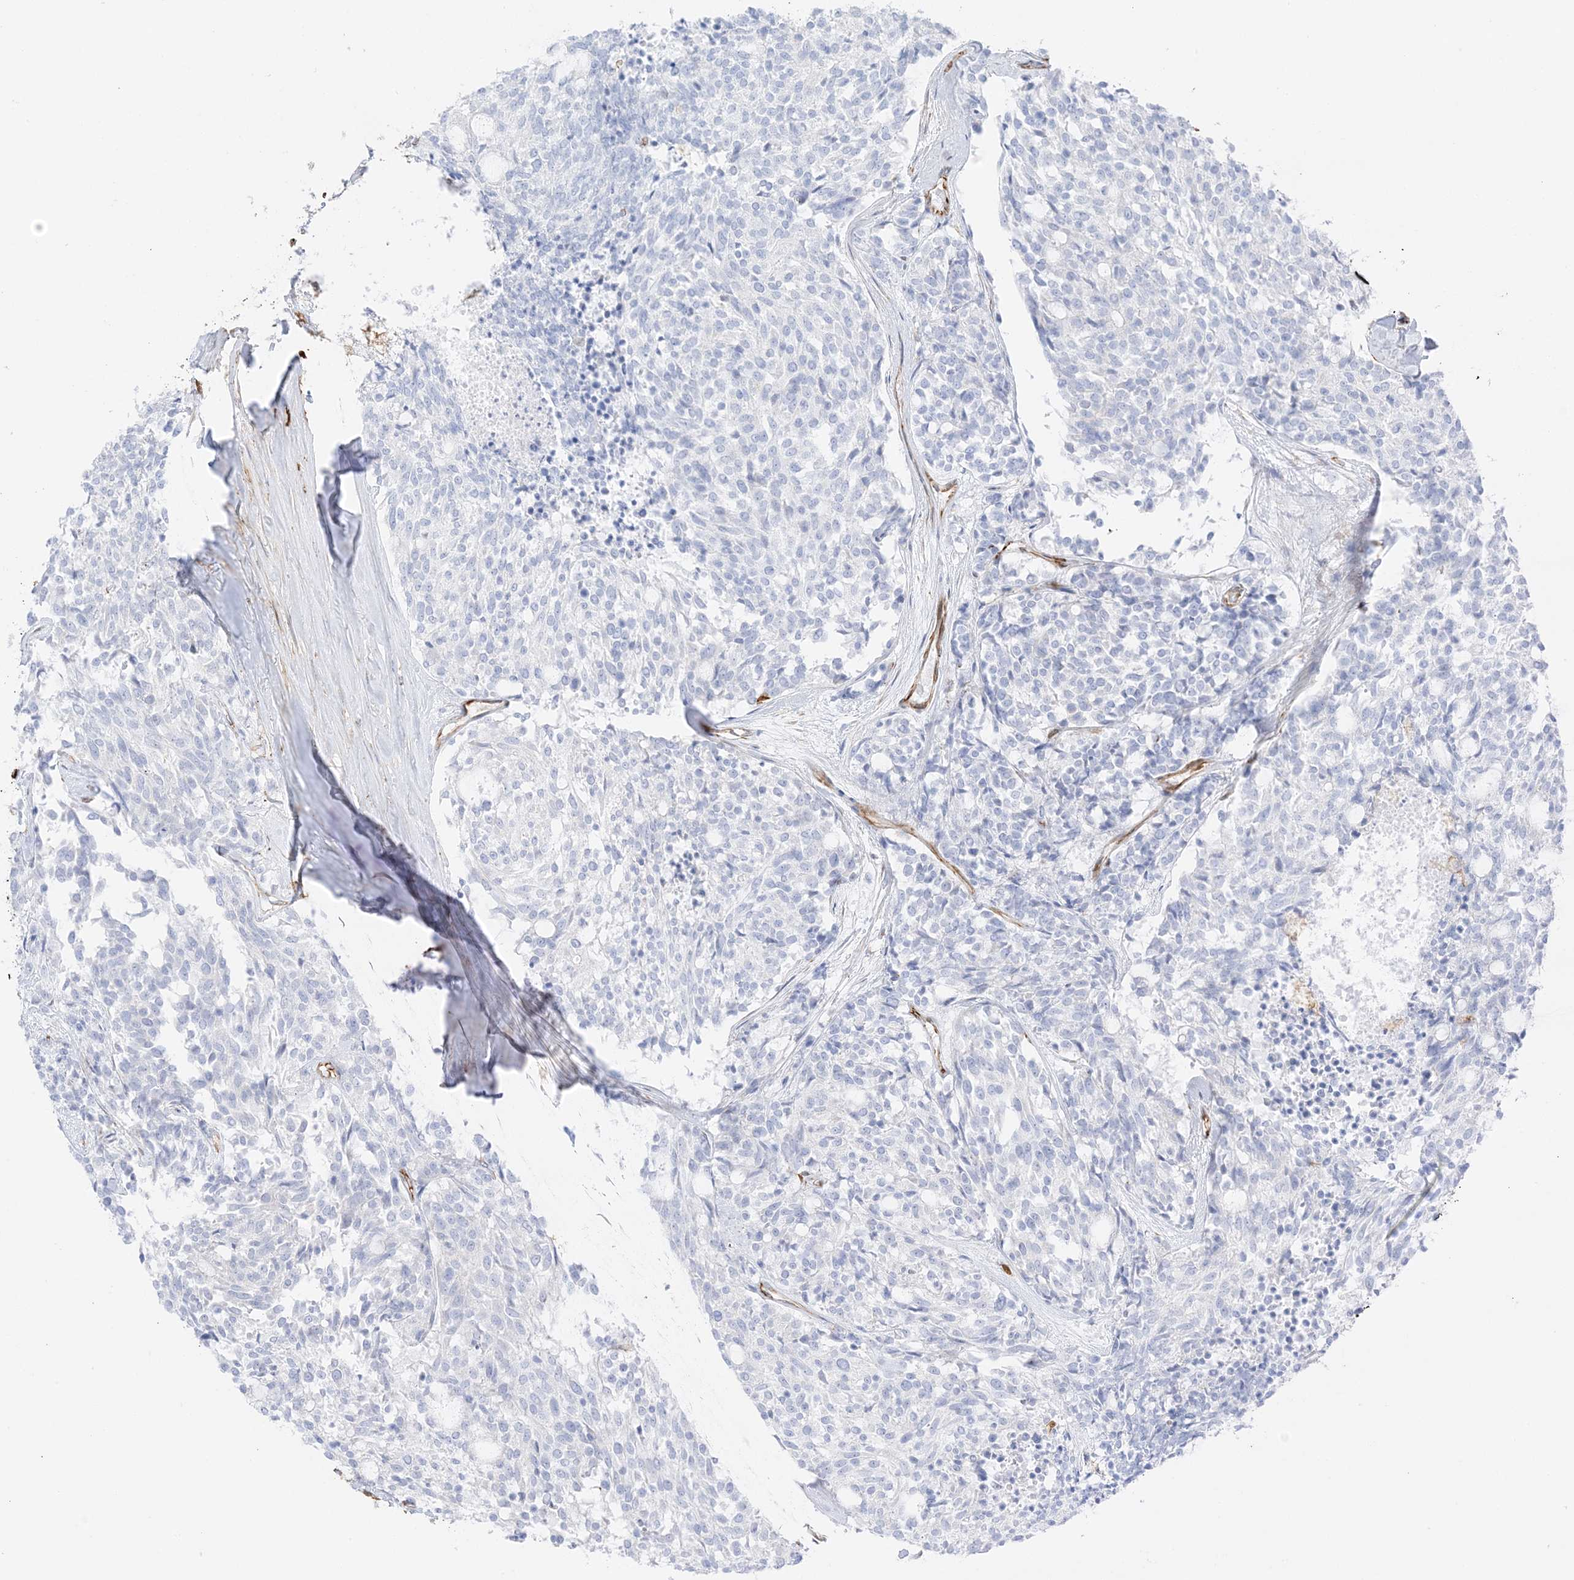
{"staining": {"intensity": "negative", "quantity": "none", "location": "none"}, "tissue": "carcinoid", "cell_type": "Tumor cells", "image_type": "cancer", "snomed": [{"axis": "morphology", "description": "Carcinoid, malignant, NOS"}, {"axis": "topography", "description": "Pancreas"}], "caption": "An immunohistochemistry image of carcinoid is shown. There is no staining in tumor cells of carcinoid. The staining was performed using DAB (3,3'-diaminobenzidine) to visualize the protein expression in brown, while the nuclei were stained in blue with hematoxylin (Magnification: 20x).", "gene": "PID1", "patient": {"sex": "female", "age": 54}}